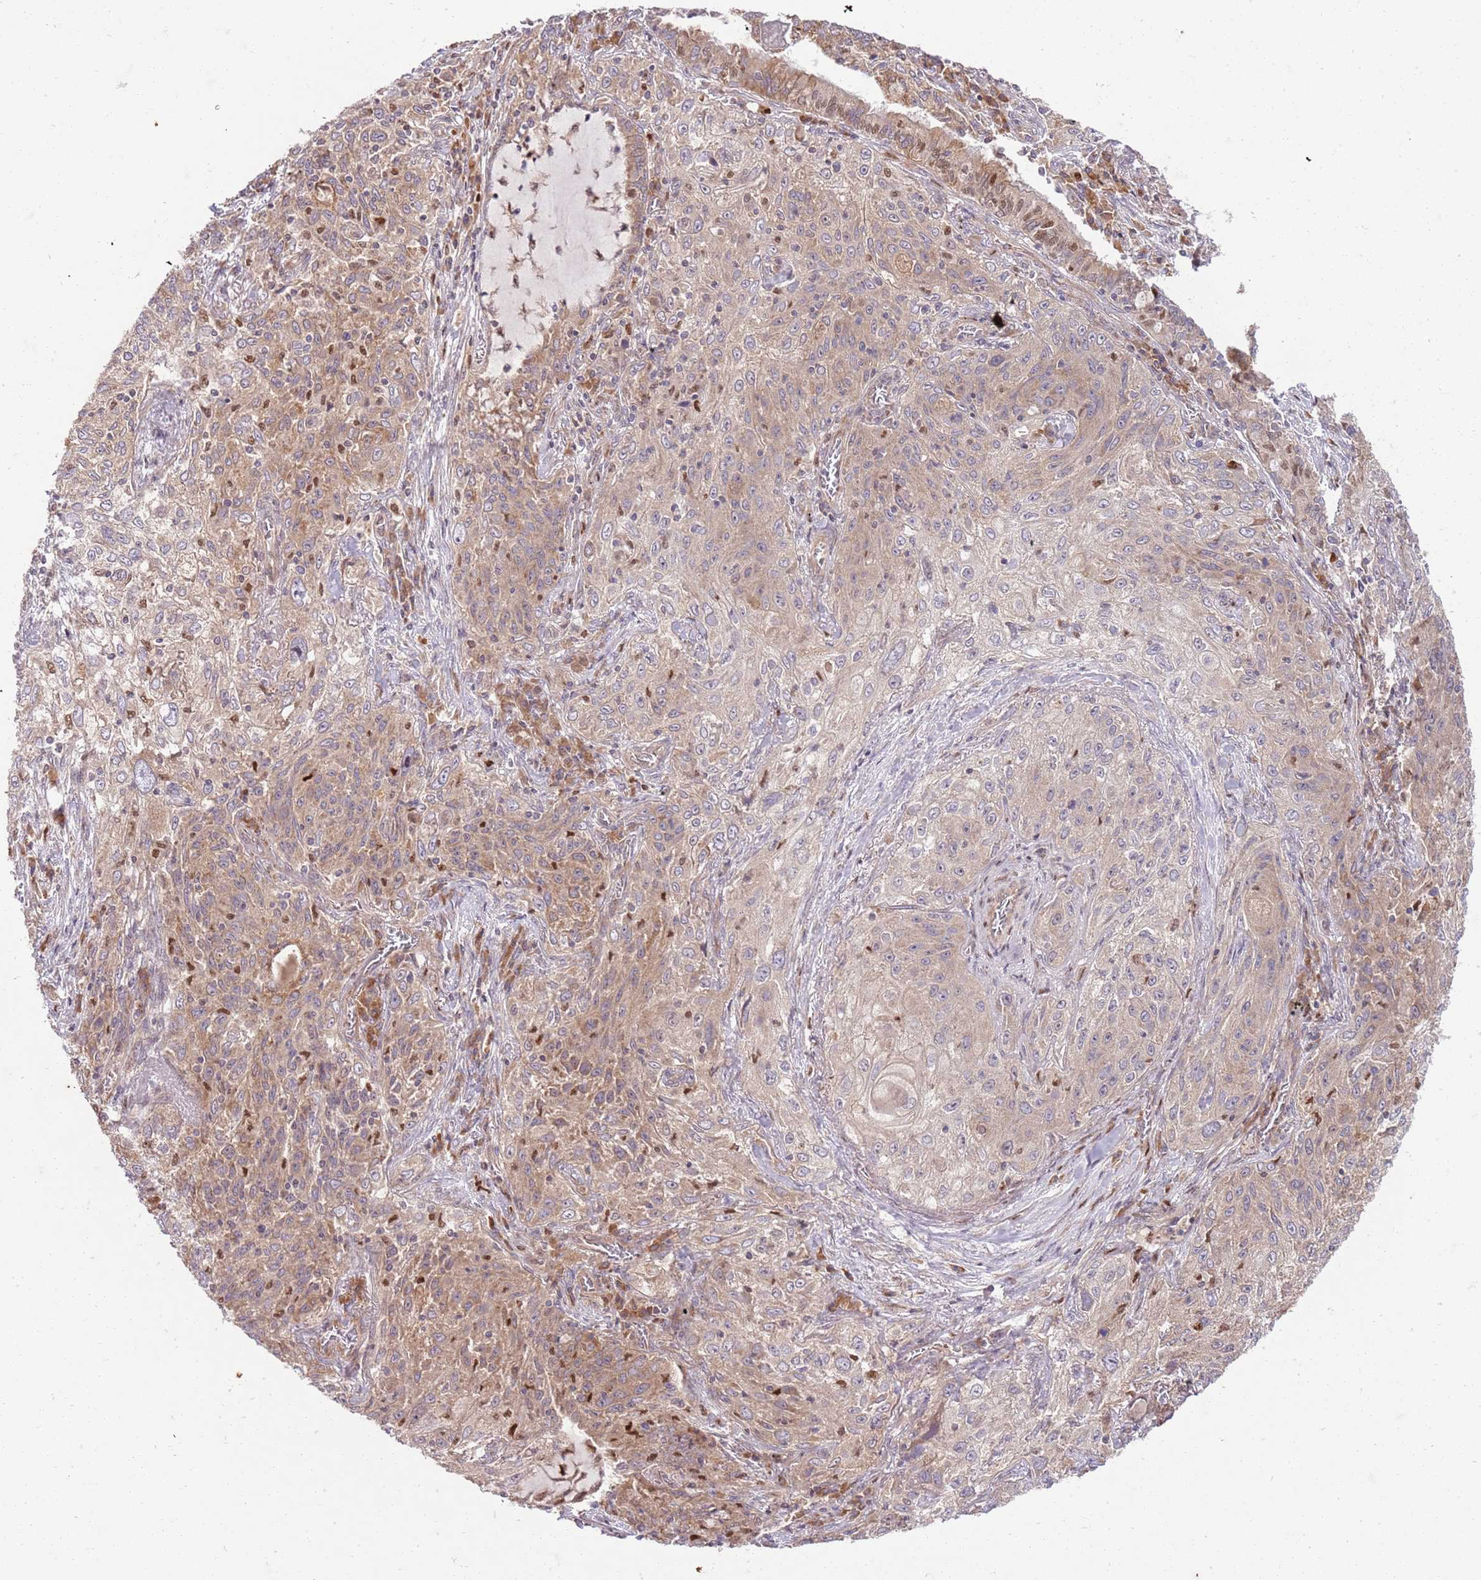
{"staining": {"intensity": "weak", "quantity": "25%-75%", "location": "cytoplasmic/membranous"}, "tissue": "lung cancer", "cell_type": "Tumor cells", "image_type": "cancer", "snomed": [{"axis": "morphology", "description": "Squamous cell carcinoma, NOS"}, {"axis": "topography", "description": "Lung"}], "caption": "Brown immunohistochemical staining in human lung cancer shows weak cytoplasmic/membranous expression in approximately 25%-75% of tumor cells.", "gene": "OSBP", "patient": {"sex": "female", "age": 69}}